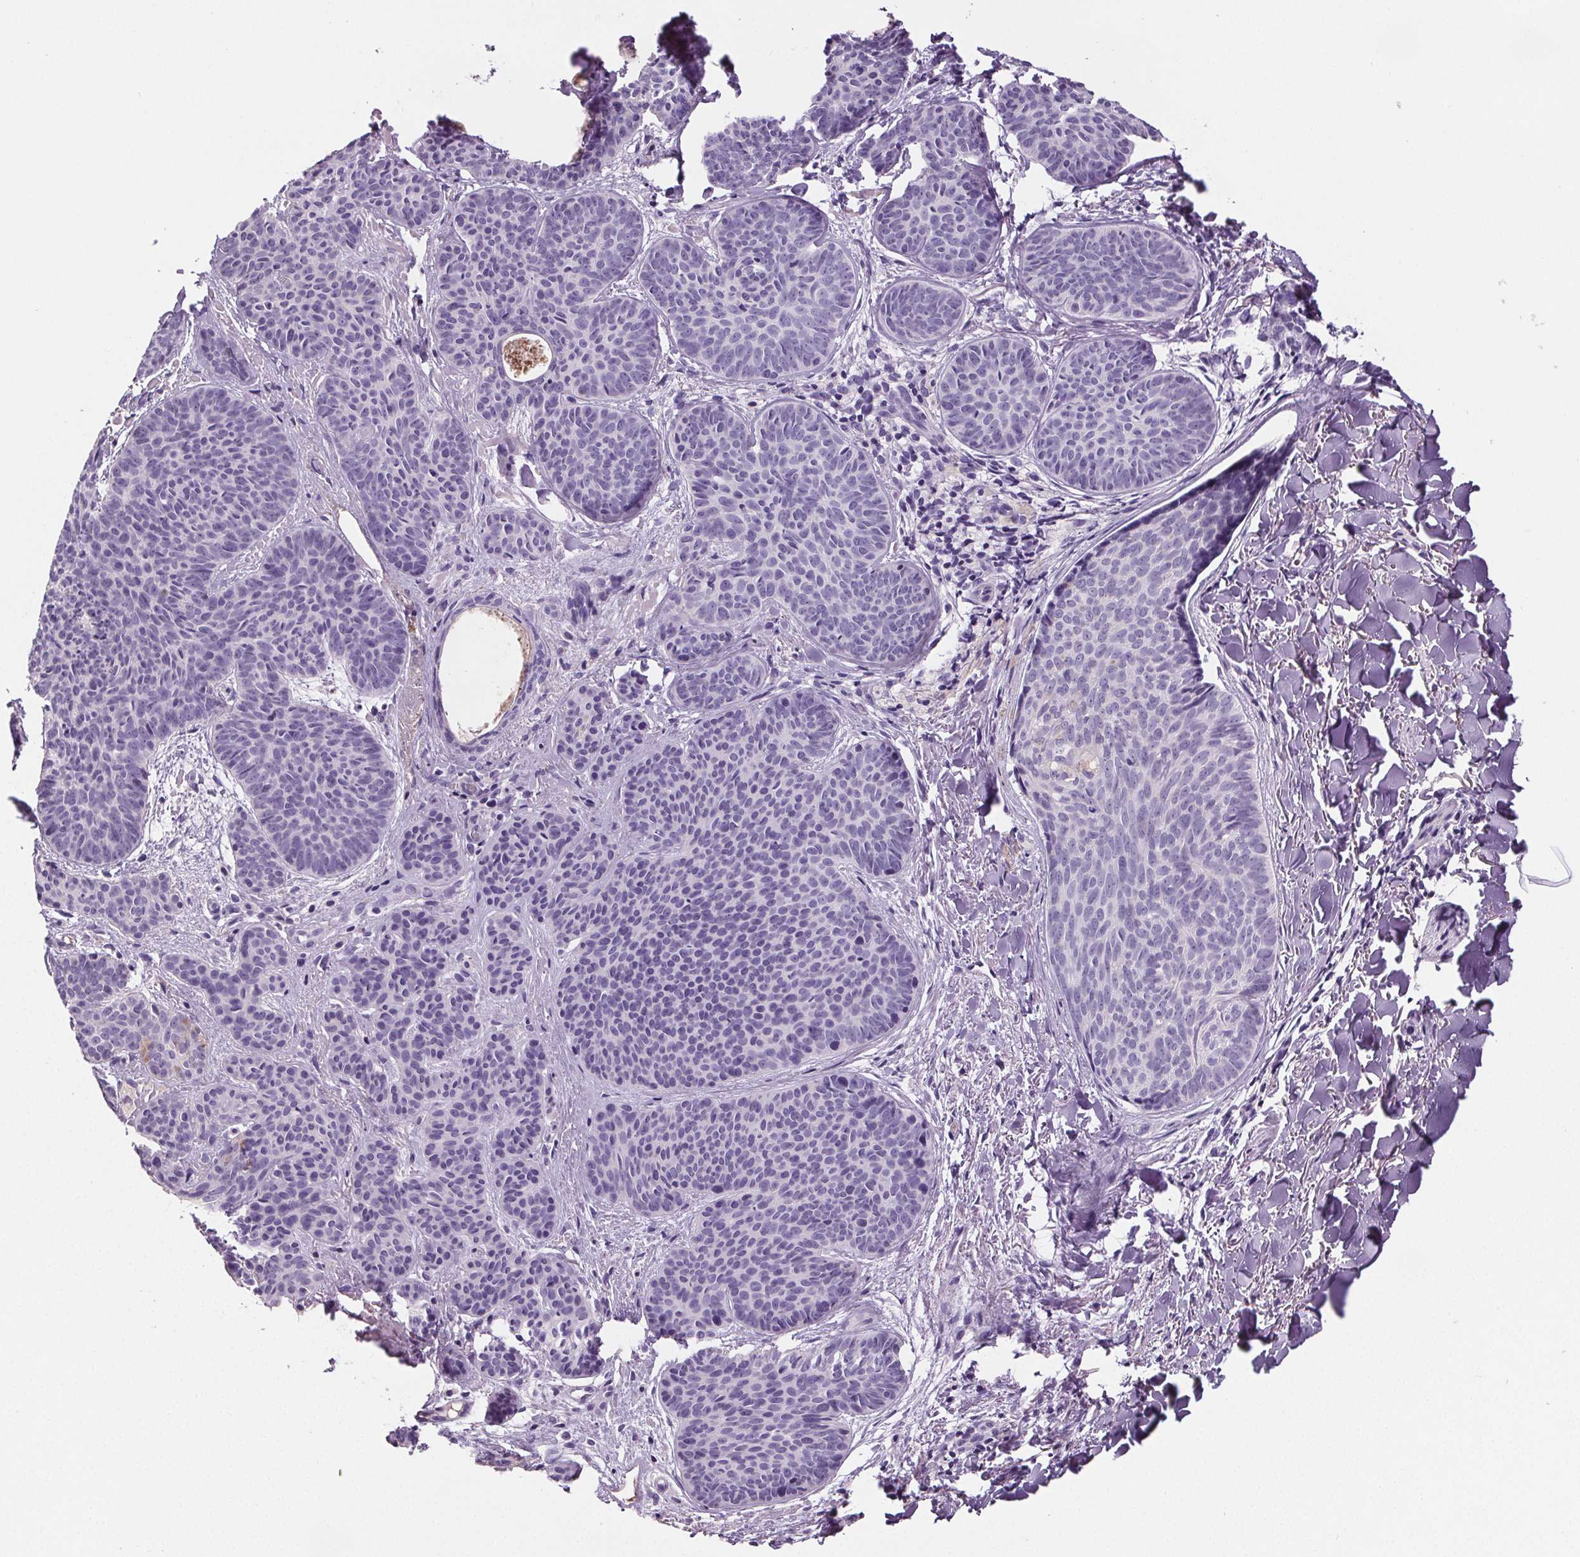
{"staining": {"intensity": "negative", "quantity": "none", "location": "none"}, "tissue": "skin cancer", "cell_type": "Tumor cells", "image_type": "cancer", "snomed": [{"axis": "morphology", "description": "Basal cell carcinoma"}, {"axis": "topography", "description": "Skin"}], "caption": "Tumor cells show no significant positivity in skin basal cell carcinoma.", "gene": "CD5L", "patient": {"sex": "female", "age": 82}}